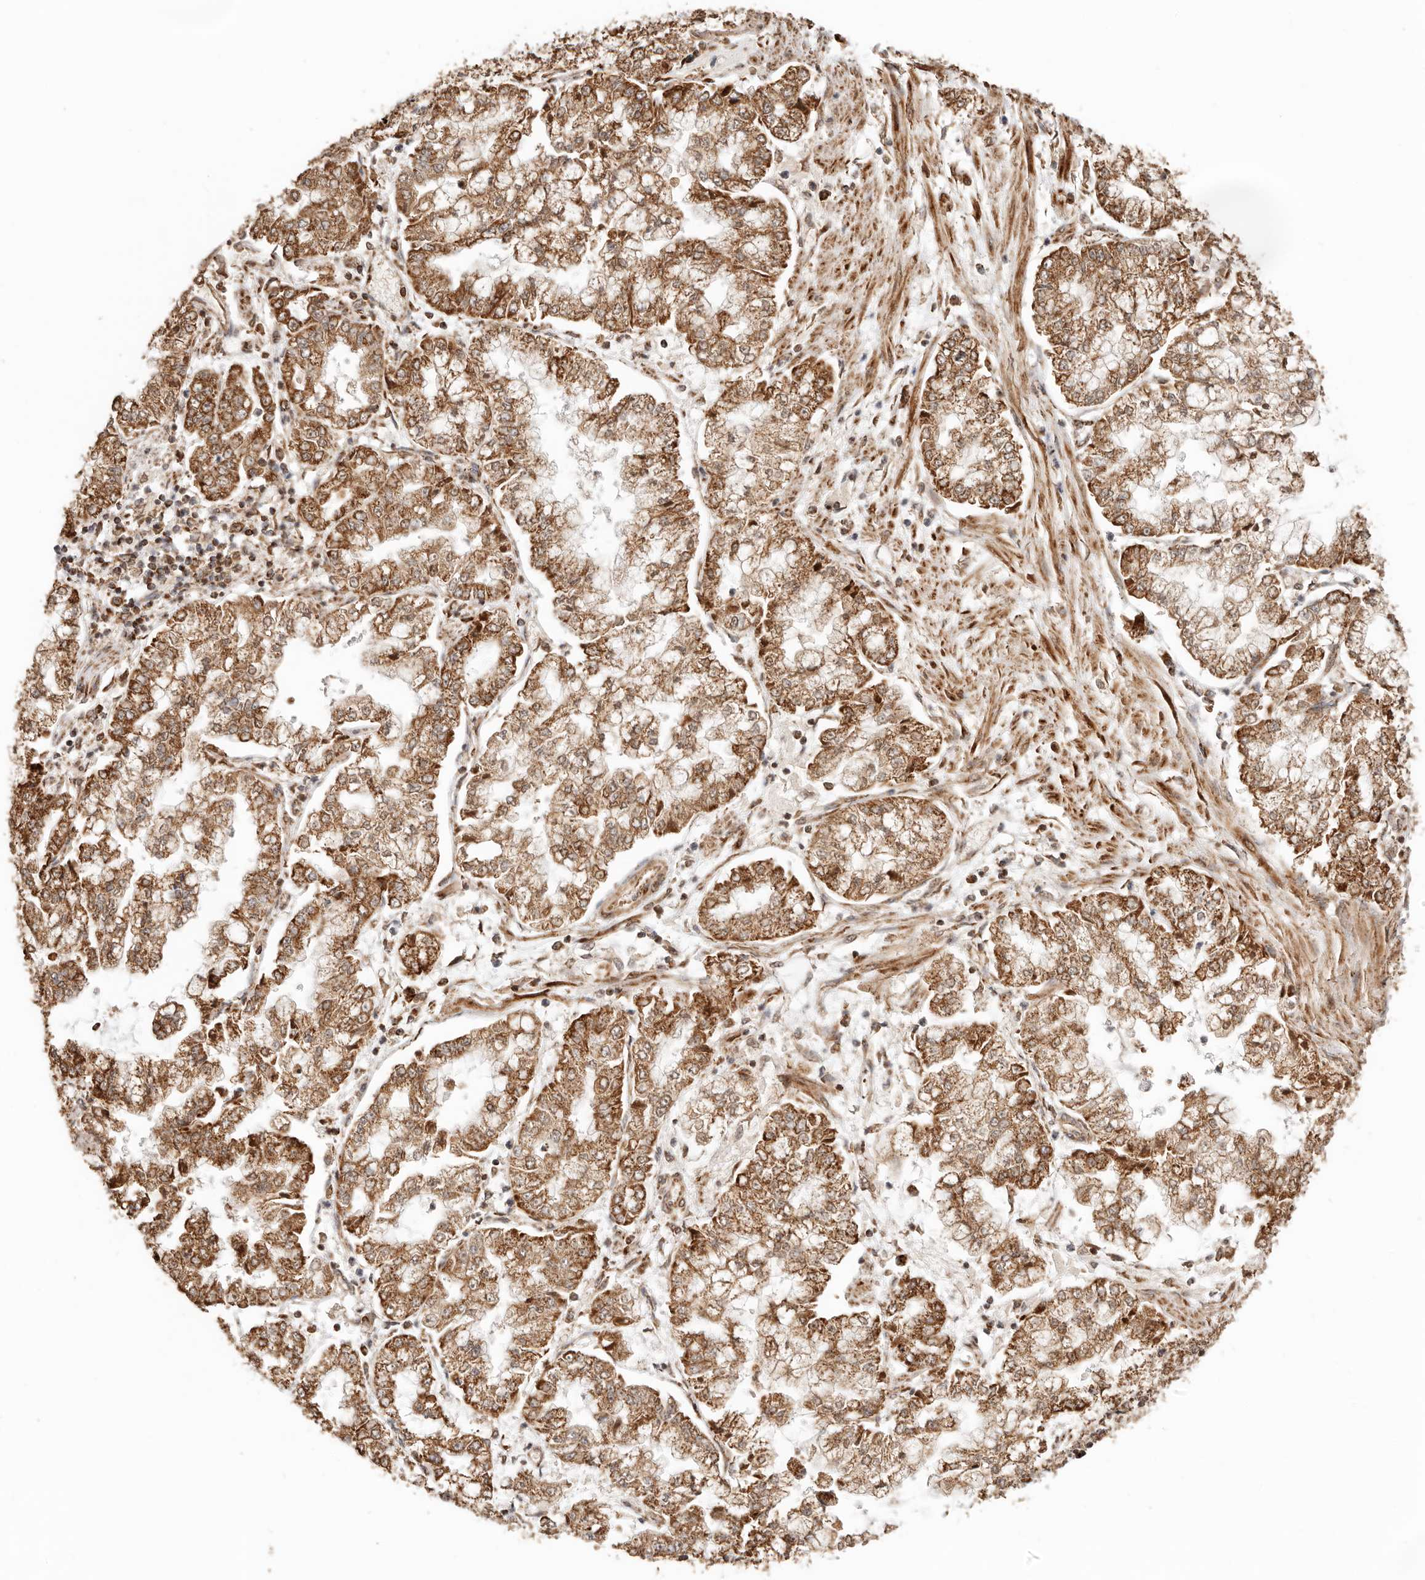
{"staining": {"intensity": "strong", "quantity": ">75%", "location": "cytoplasmic/membranous"}, "tissue": "stomach cancer", "cell_type": "Tumor cells", "image_type": "cancer", "snomed": [{"axis": "morphology", "description": "Adenocarcinoma, NOS"}, {"axis": "topography", "description": "Stomach"}], "caption": "This is a micrograph of IHC staining of stomach adenocarcinoma, which shows strong positivity in the cytoplasmic/membranous of tumor cells.", "gene": "NDUFB11", "patient": {"sex": "male", "age": 76}}